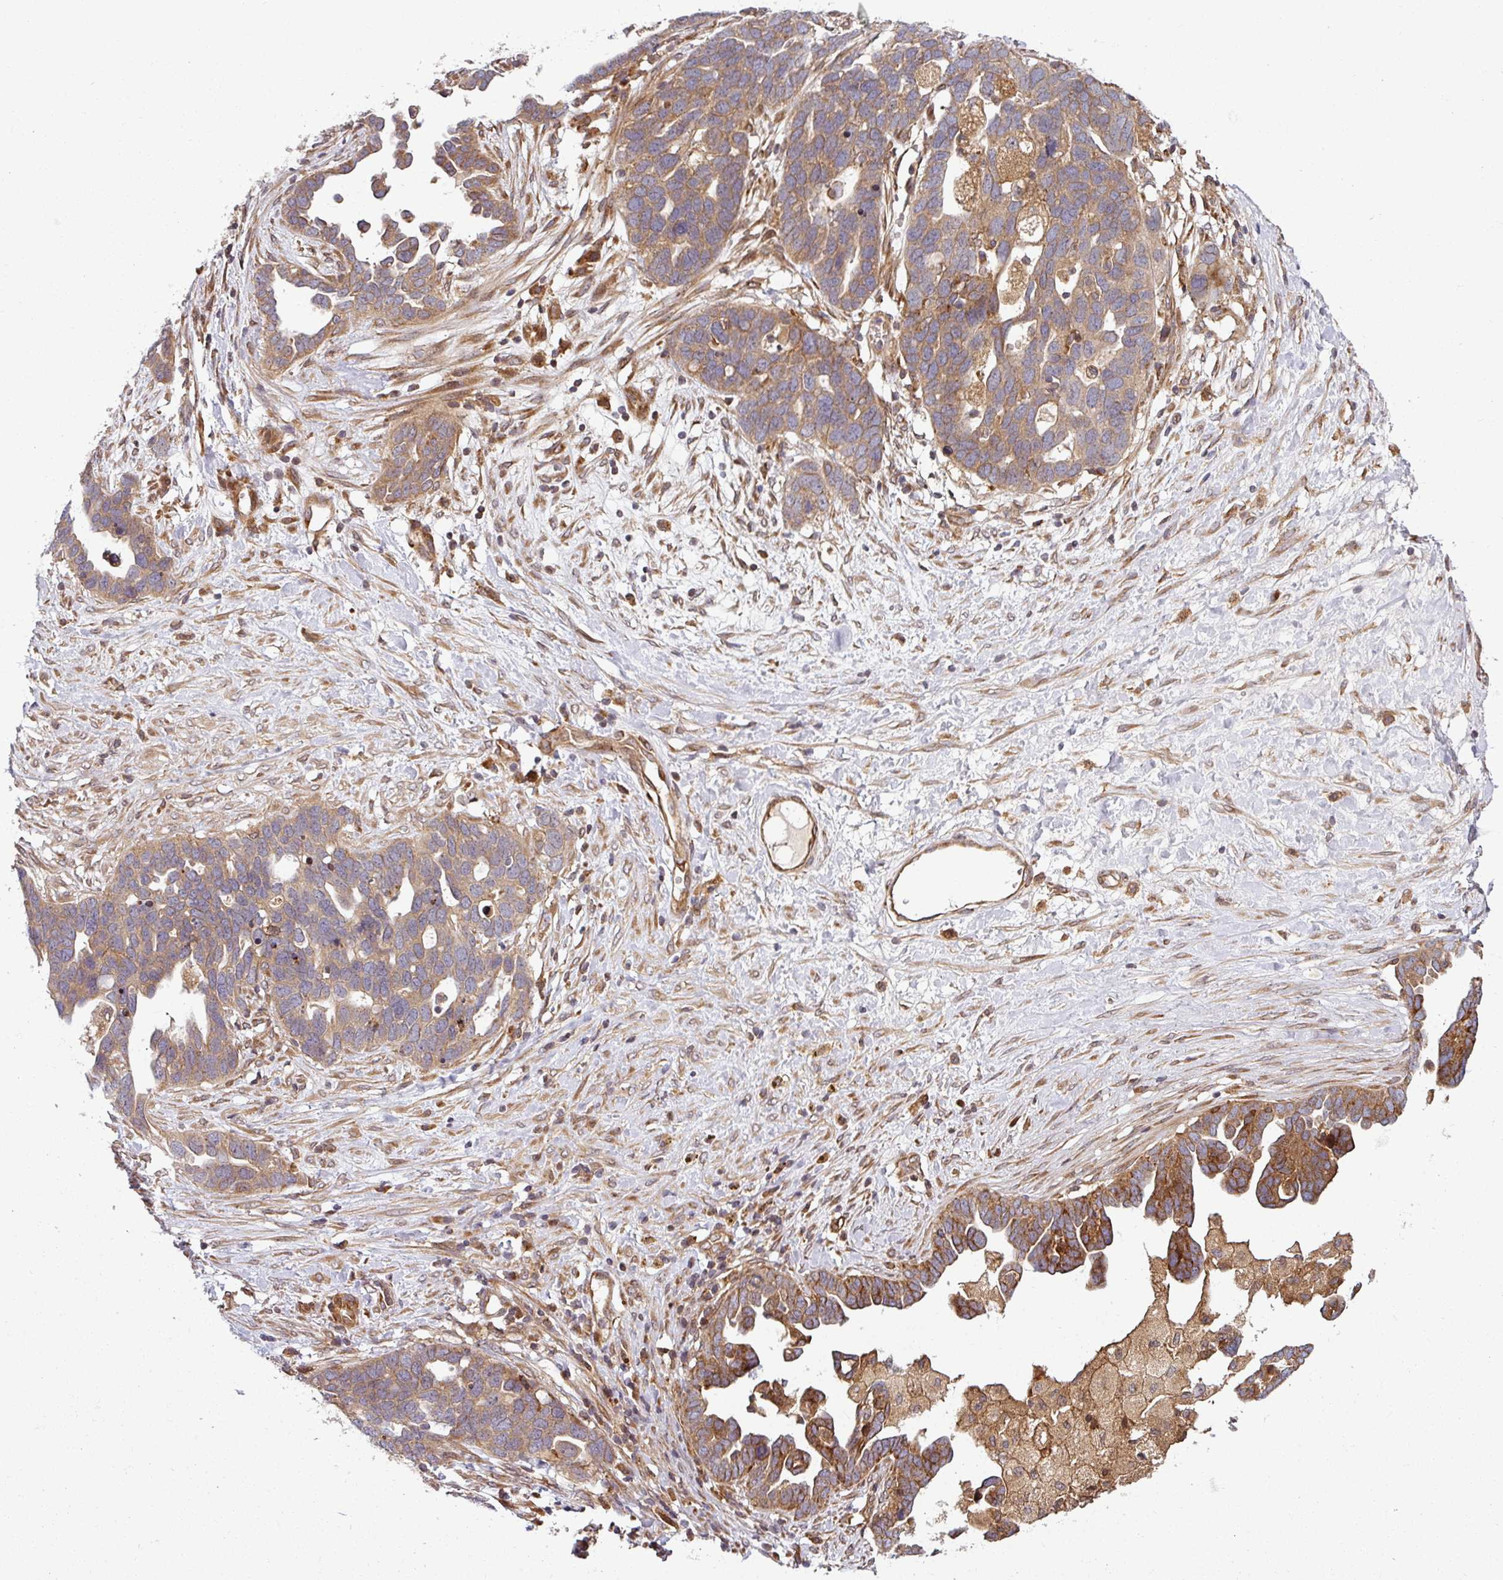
{"staining": {"intensity": "moderate", "quantity": ">75%", "location": "cytoplasmic/membranous"}, "tissue": "ovarian cancer", "cell_type": "Tumor cells", "image_type": "cancer", "snomed": [{"axis": "morphology", "description": "Cystadenocarcinoma, serous, NOS"}, {"axis": "topography", "description": "Ovary"}], "caption": "Immunohistochemical staining of human serous cystadenocarcinoma (ovarian) reveals medium levels of moderate cytoplasmic/membranous expression in approximately >75% of tumor cells.", "gene": "RAB5A", "patient": {"sex": "female", "age": 54}}